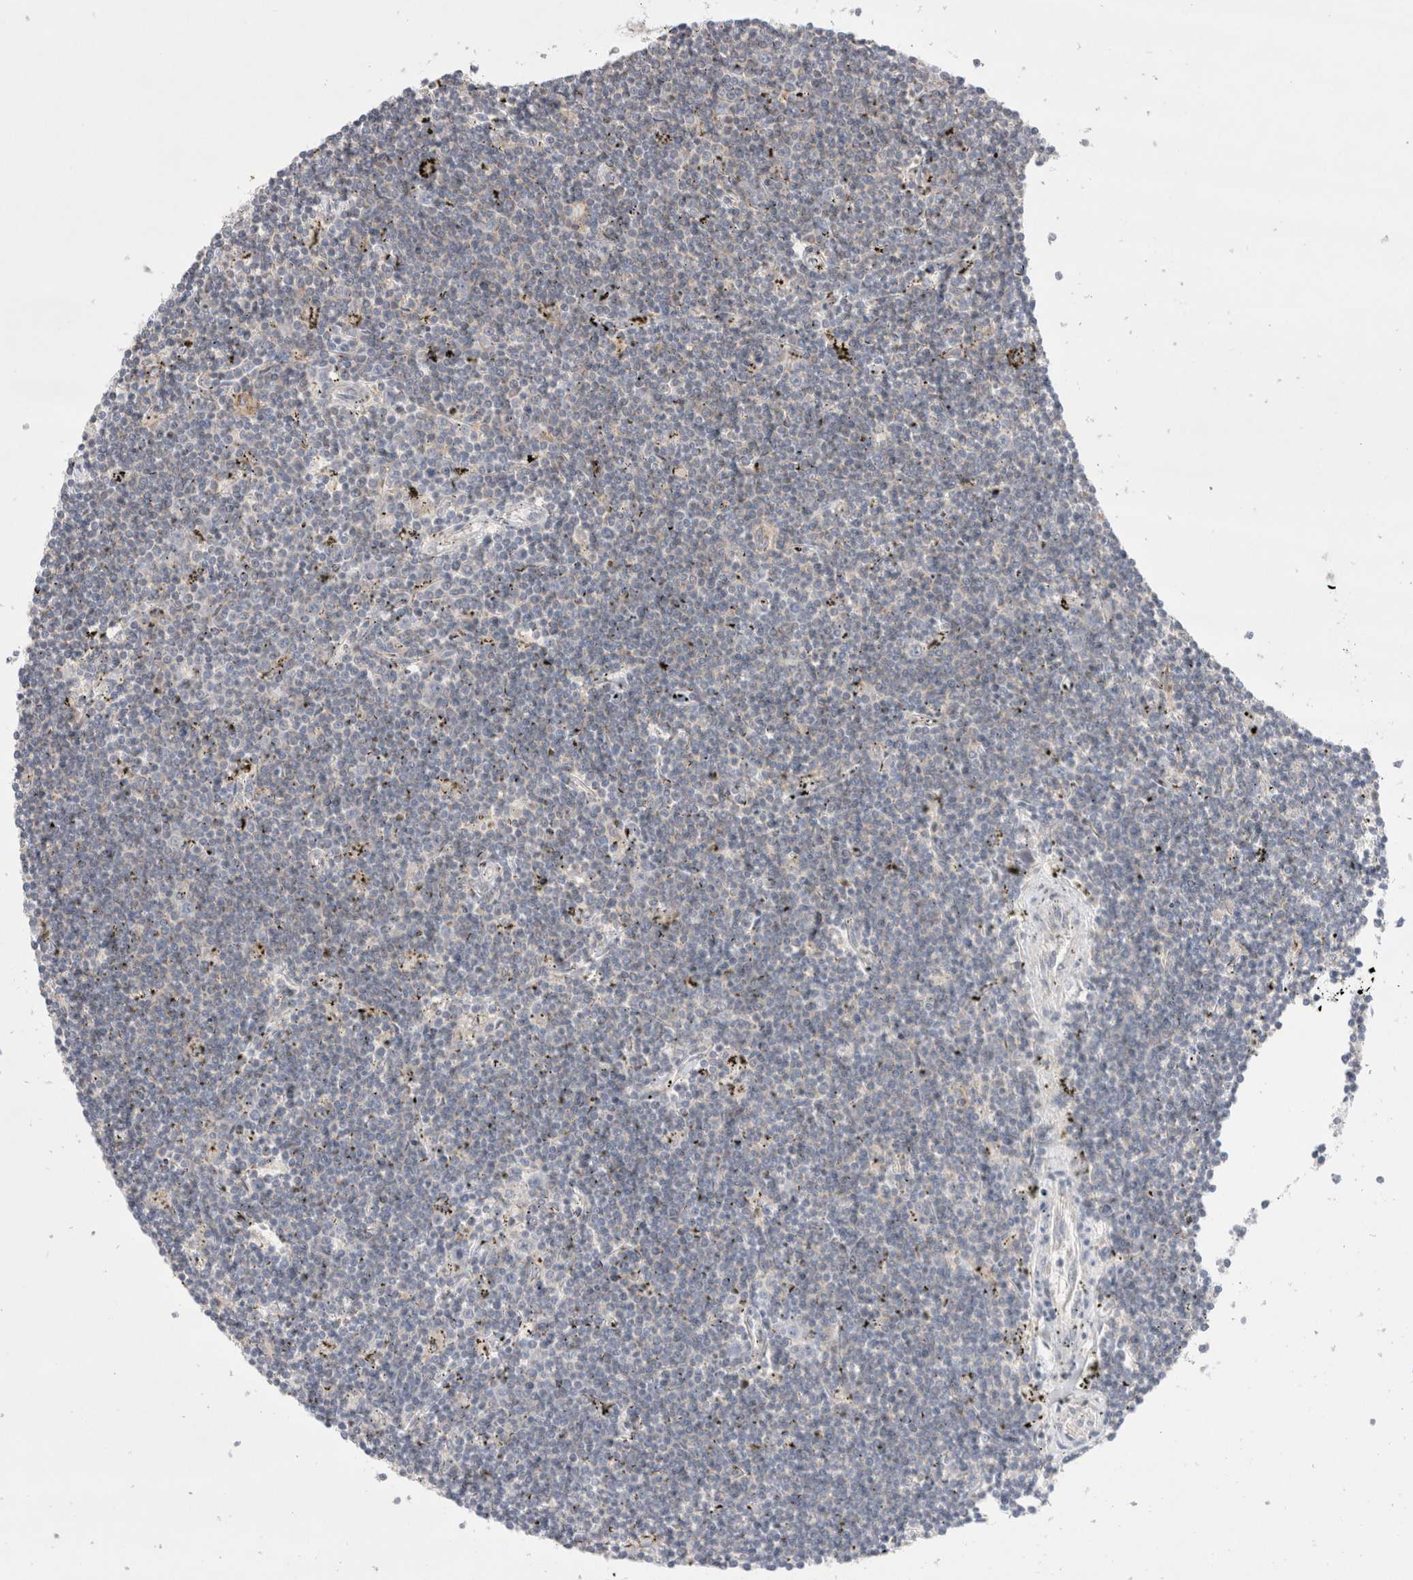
{"staining": {"intensity": "negative", "quantity": "none", "location": "none"}, "tissue": "lymphoma", "cell_type": "Tumor cells", "image_type": "cancer", "snomed": [{"axis": "morphology", "description": "Malignant lymphoma, non-Hodgkin's type, Low grade"}, {"axis": "topography", "description": "Spleen"}], "caption": "This is an immunohistochemistry (IHC) histopathology image of lymphoma. There is no staining in tumor cells.", "gene": "TBC1D16", "patient": {"sex": "male", "age": 76}}